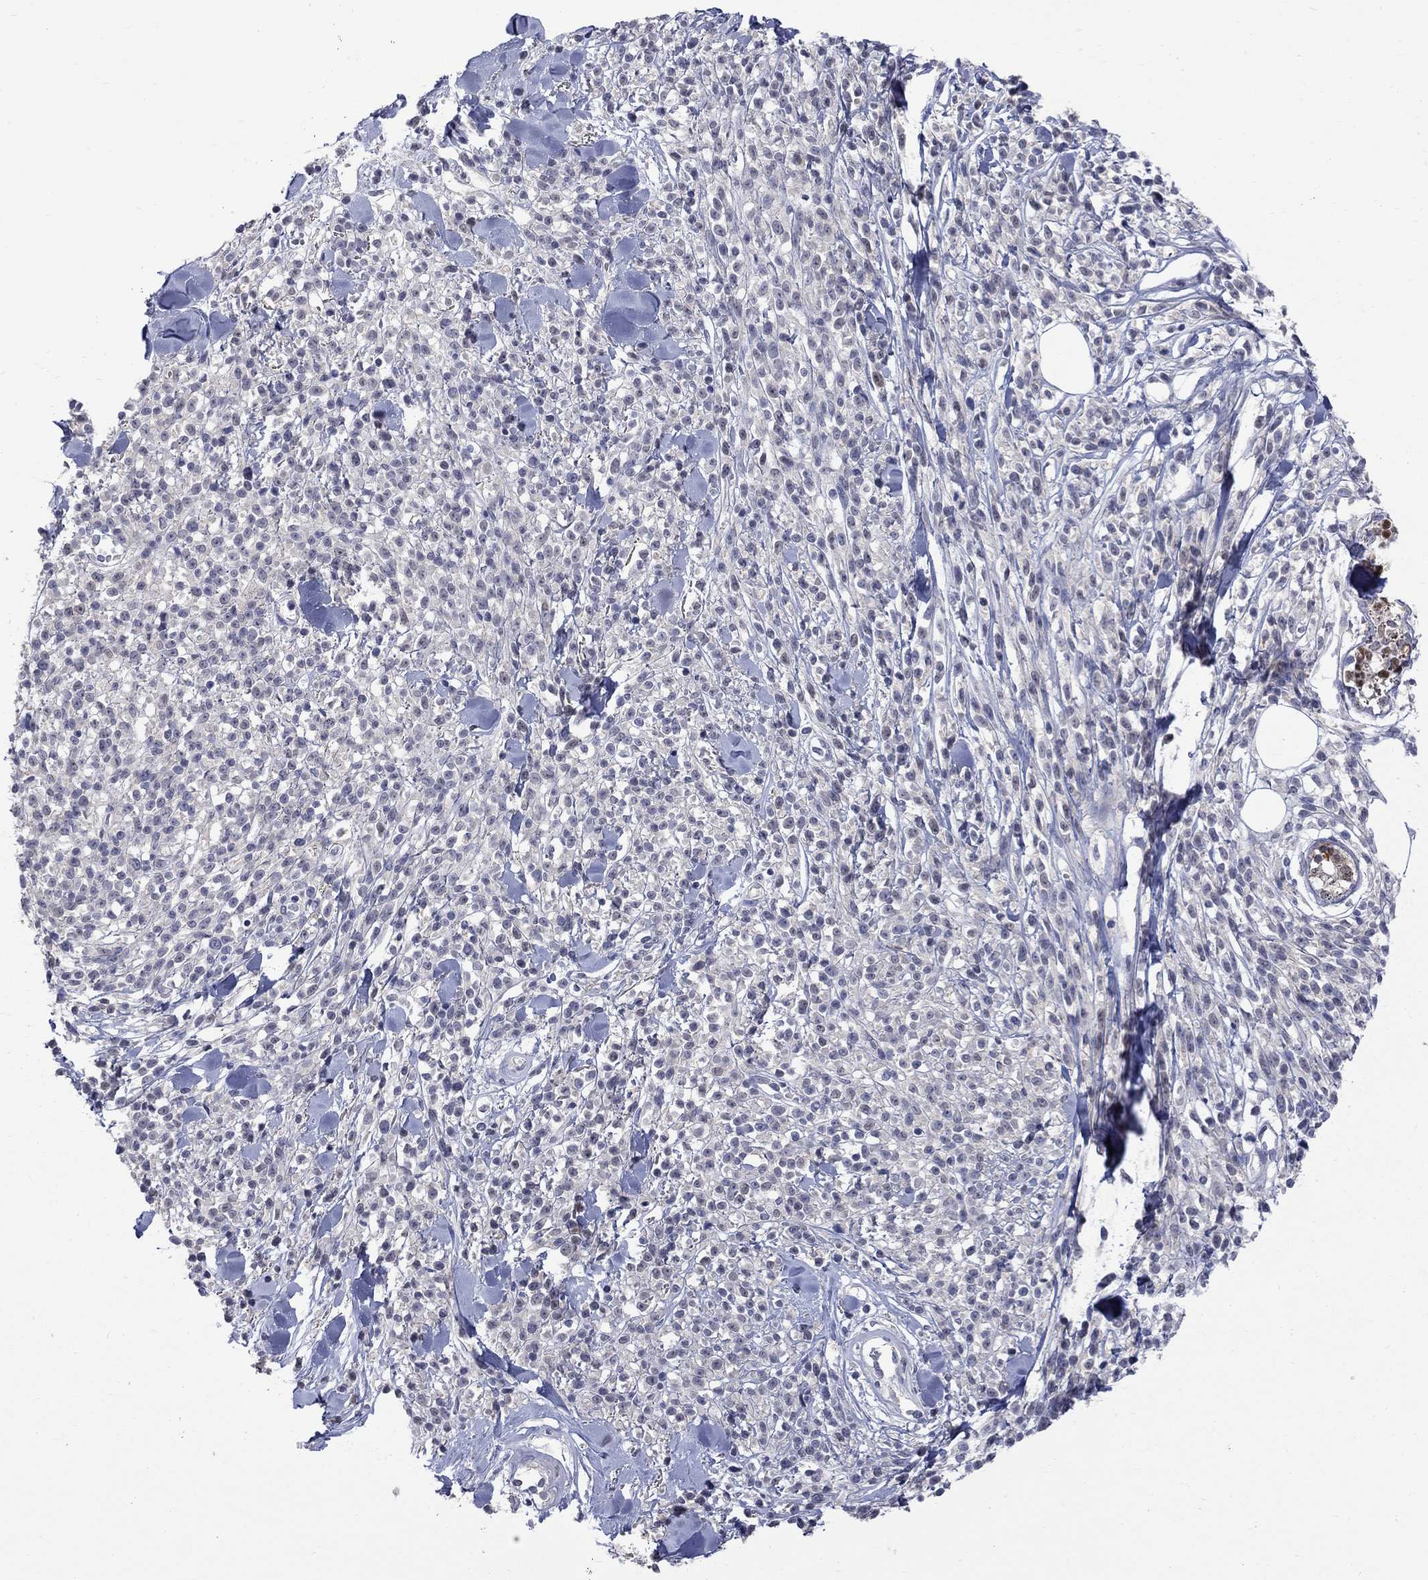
{"staining": {"intensity": "negative", "quantity": "none", "location": "none"}, "tissue": "melanoma", "cell_type": "Tumor cells", "image_type": "cancer", "snomed": [{"axis": "morphology", "description": "Malignant melanoma, NOS"}, {"axis": "topography", "description": "Skin"}, {"axis": "topography", "description": "Skin of trunk"}], "caption": "High magnification brightfield microscopy of malignant melanoma stained with DAB (brown) and counterstained with hematoxylin (blue): tumor cells show no significant staining.", "gene": "HKDC1", "patient": {"sex": "male", "age": 74}}